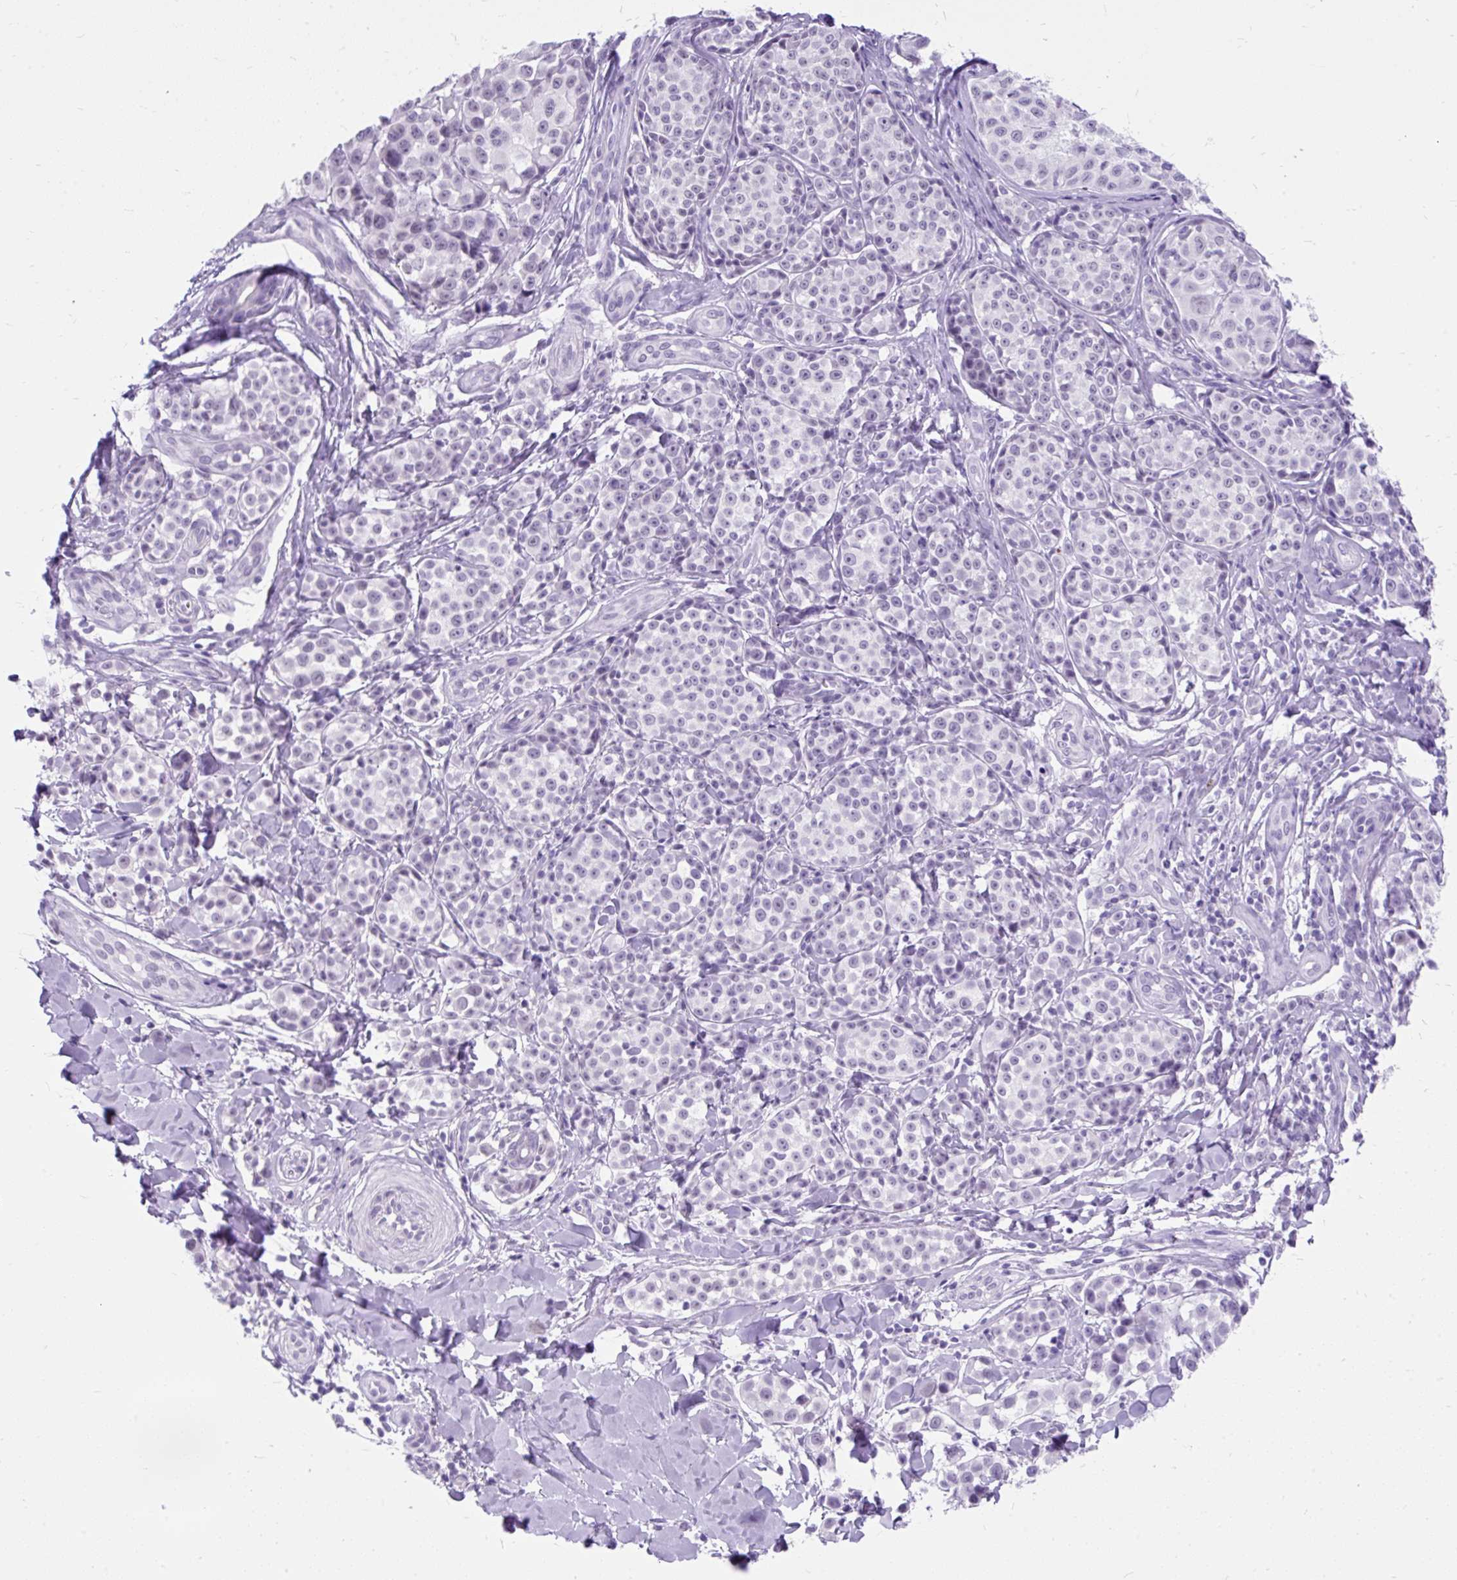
{"staining": {"intensity": "negative", "quantity": "none", "location": "none"}, "tissue": "melanoma", "cell_type": "Tumor cells", "image_type": "cancer", "snomed": [{"axis": "morphology", "description": "Malignant melanoma, NOS"}, {"axis": "topography", "description": "Skin"}], "caption": "The immunohistochemistry photomicrograph has no significant positivity in tumor cells of malignant melanoma tissue. (Stains: DAB (3,3'-diaminobenzidine) immunohistochemistry (IHC) with hematoxylin counter stain, Microscopy: brightfield microscopy at high magnification).", "gene": "SCGB1A1", "patient": {"sex": "female", "age": 35}}